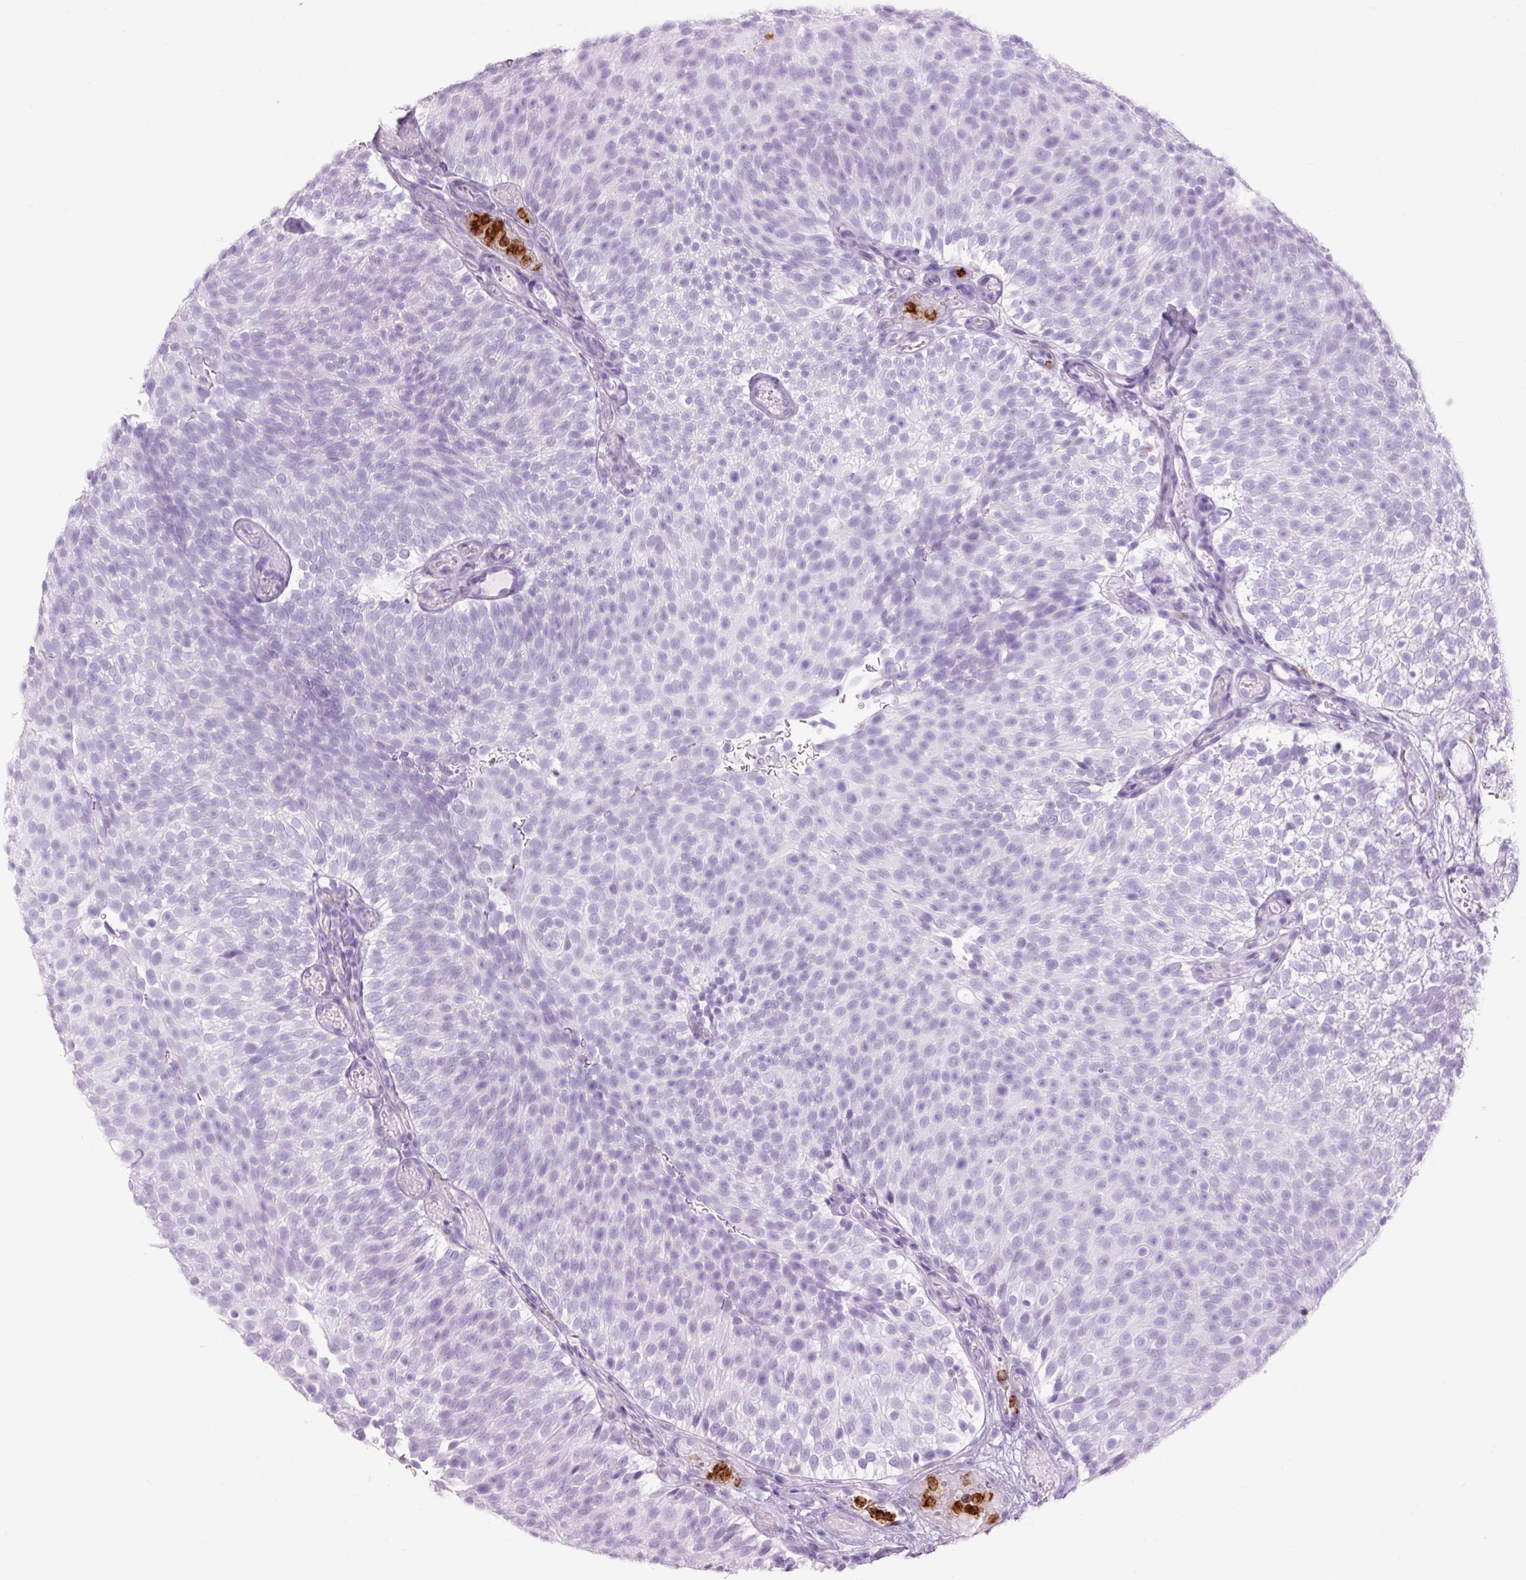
{"staining": {"intensity": "negative", "quantity": "none", "location": "none"}, "tissue": "urothelial cancer", "cell_type": "Tumor cells", "image_type": "cancer", "snomed": [{"axis": "morphology", "description": "Urothelial carcinoma, Low grade"}, {"axis": "topography", "description": "Urinary bladder"}], "caption": "Tumor cells show no significant protein expression in low-grade urothelial carcinoma.", "gene": "LYZ", "patient": {"sex": "male", "age": 78}}